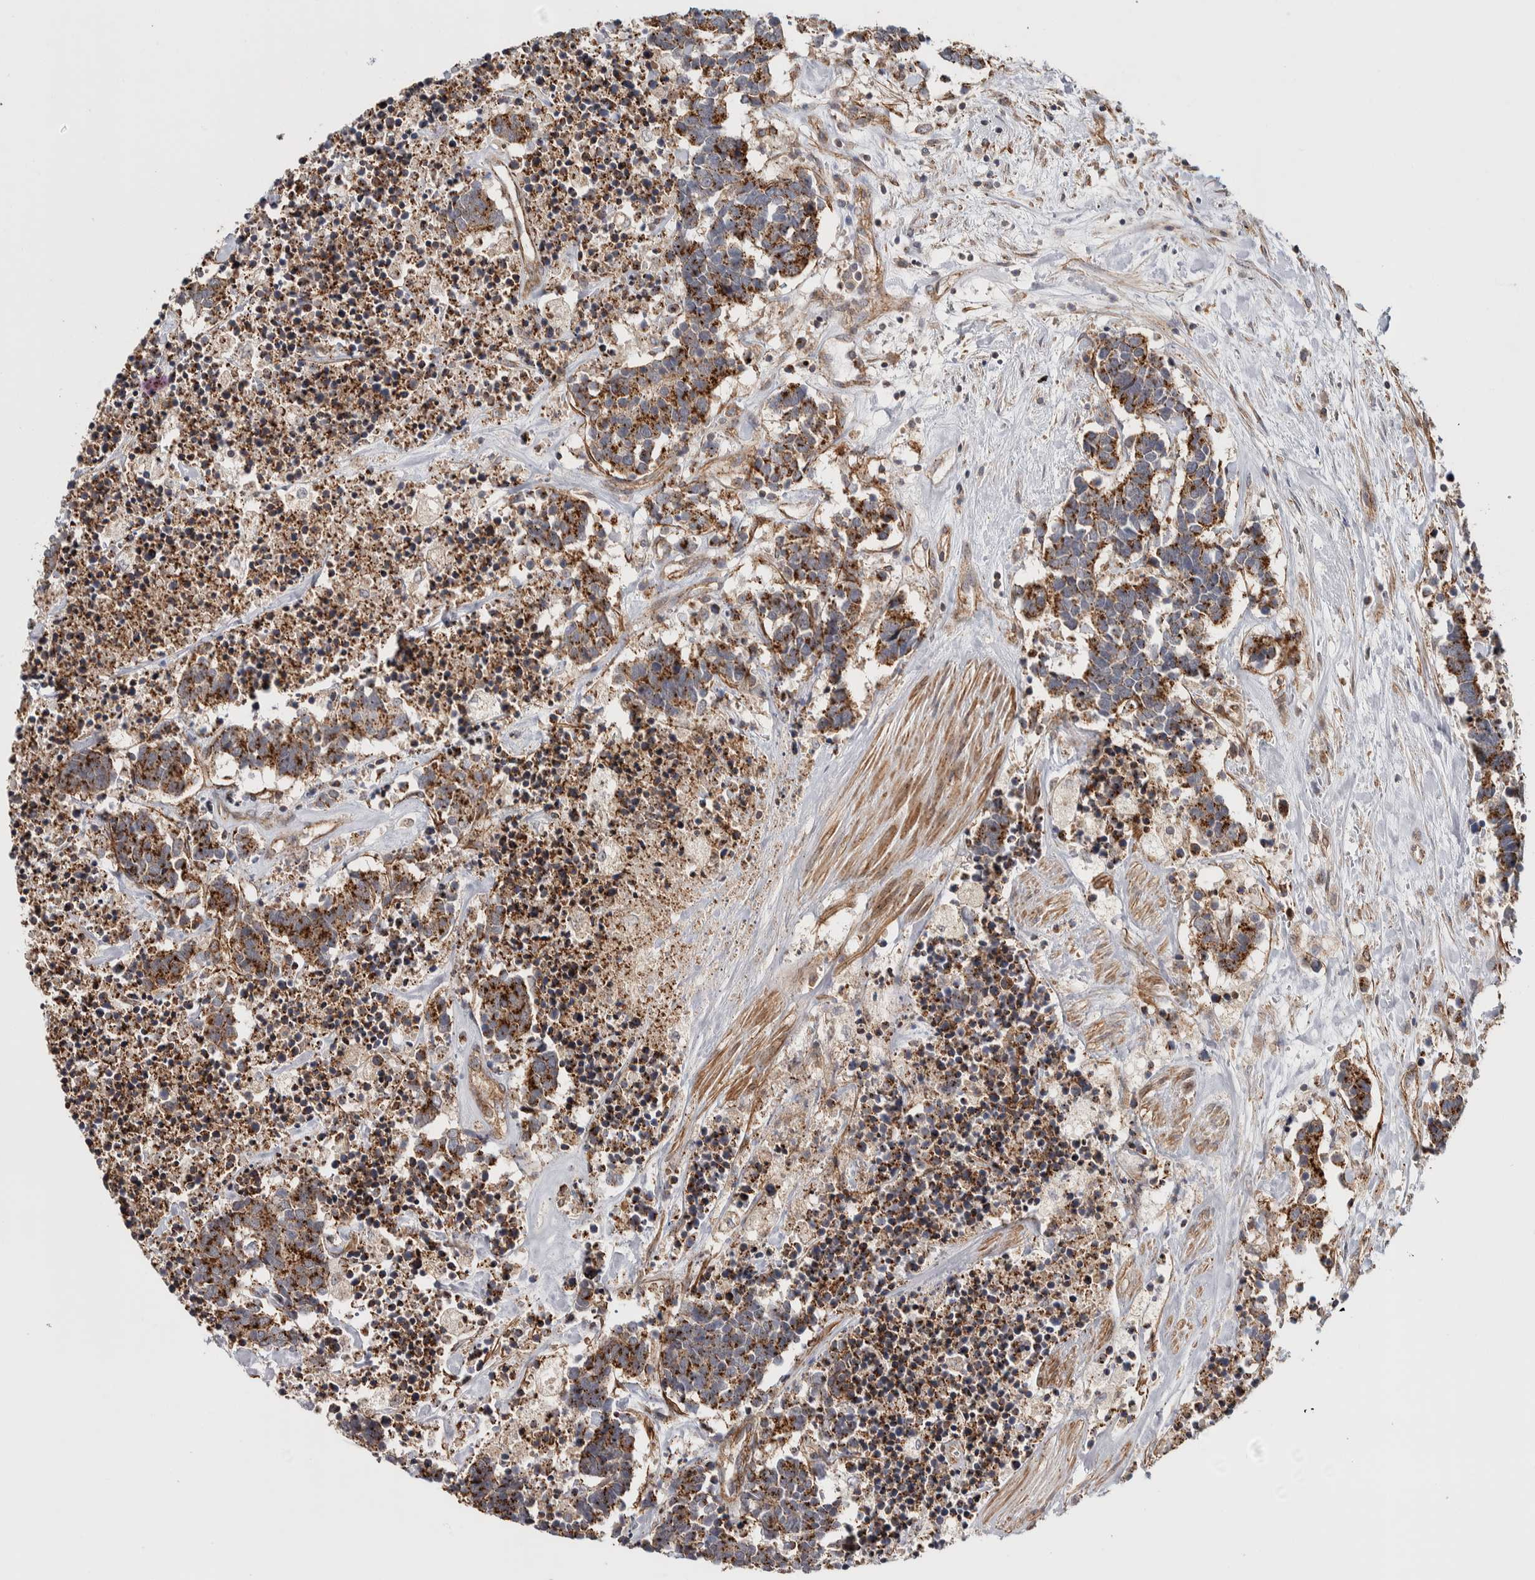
{"staining": {"intensity": "strong", "quantity": ">75%", "location": "cytoplasmic/membranous"}, "tissue": "carcinoid", "cell_type": "Tumor cells", "image_type": "cancer", "snomed": [{"axis": "morphology", "description": "Carcinoma, NOS"}, {"axis": "morphology", "description": "Carcinoid, malignant, NOS"}, {"axis": "topography", "description": "Urinary bladder"}], "caption": "Approximately >75% of tumor cells in human carcinoid reveal strong cytoplasmic/membranous protein staining as visualized by brown immunohistochemical staining.", "gene": "CHMP4C", "patient": {"sex": "male", "age": 57}}